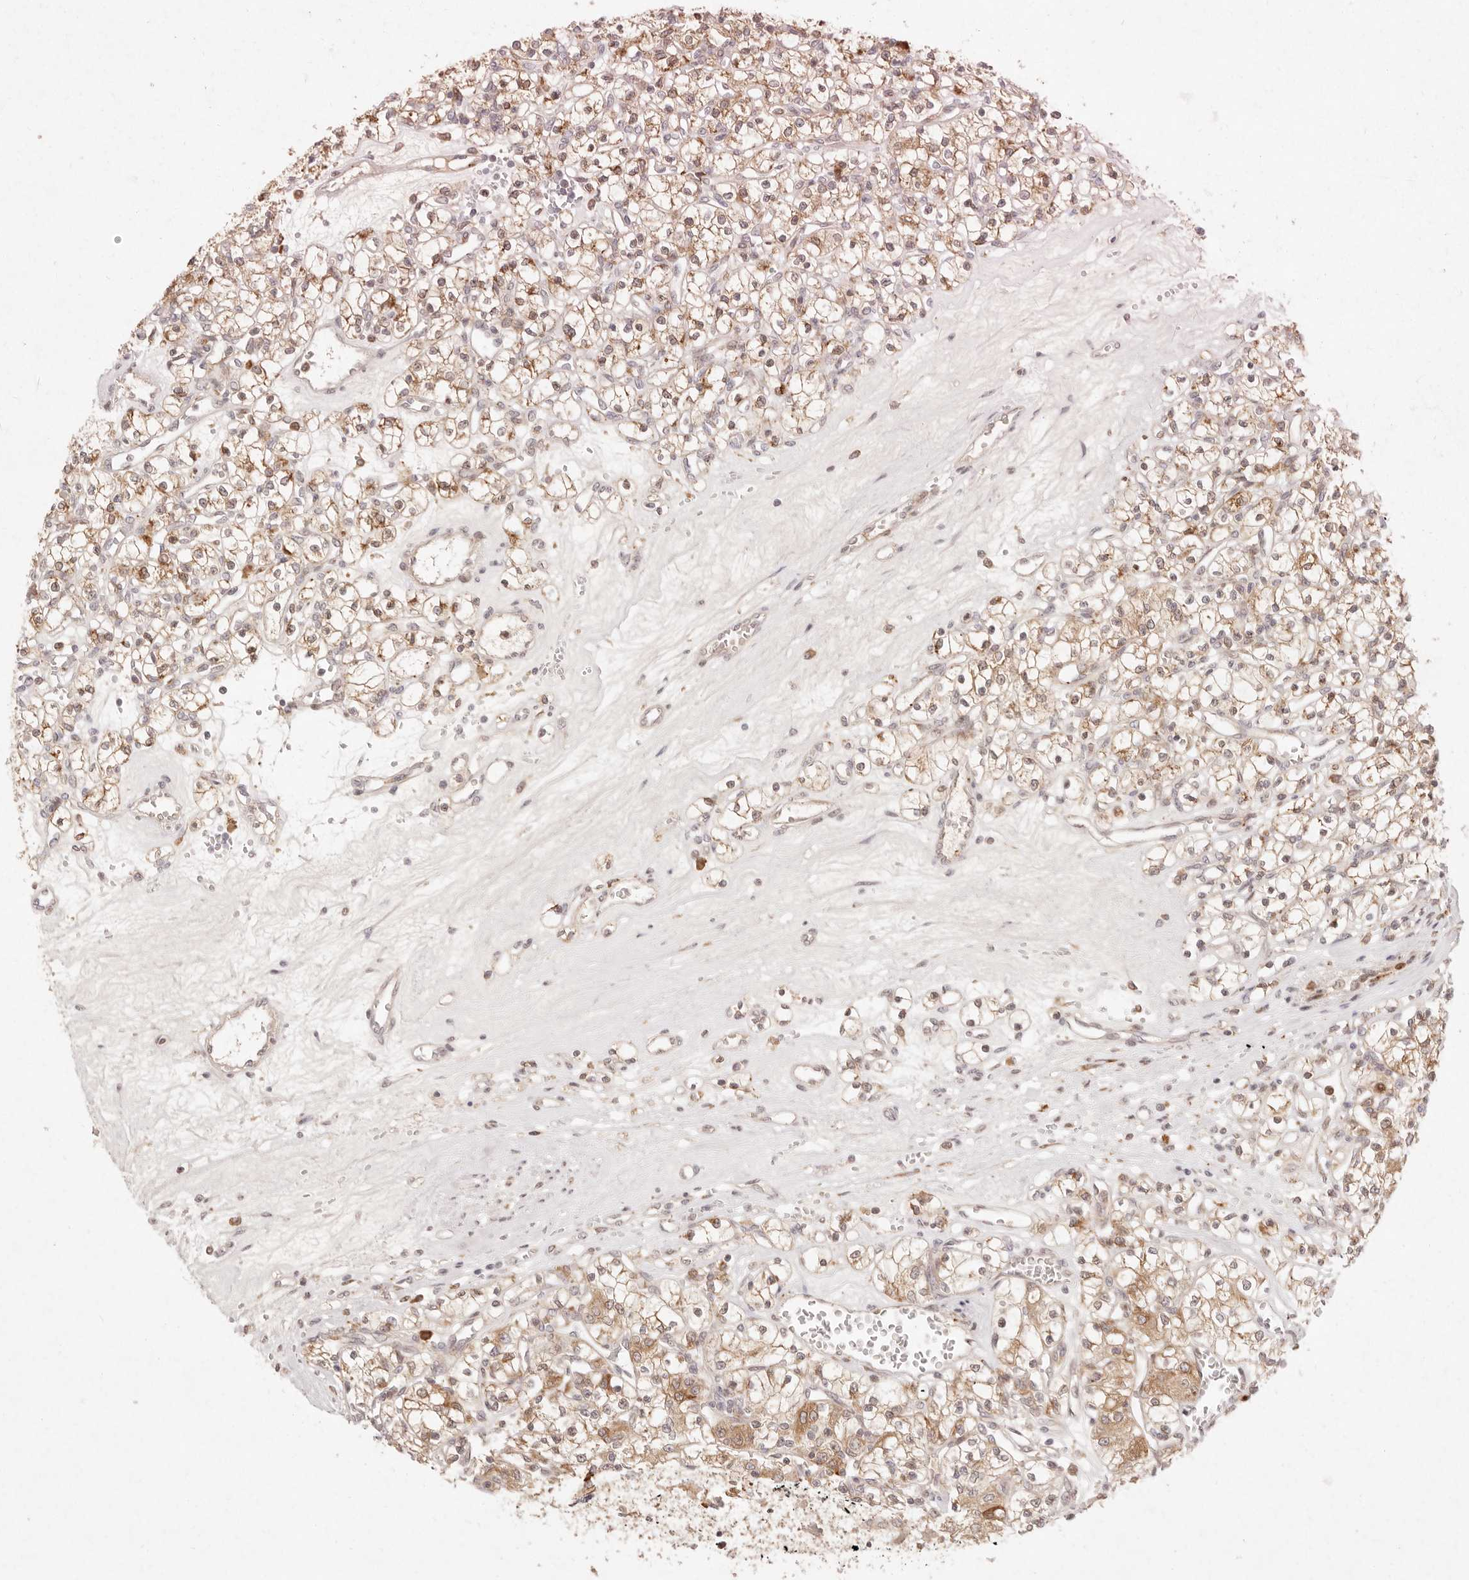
{"staining": {"intensity": "moderate", "quantity": ">75%", "location": "cytoplasmic/membranous"}, "tissue": "renal cancer", "cell_type": "Tumor cells", "image_type": "cancer", "snomed": [{"axis": "morphology", "description": "Adenocarcinoma, NOS"}, {"axis": "topography", "description": "Kidney"}], "caption": "Protein staining by IHC reveals moderate cytoplasmic/membranous positivity in about >75% of tumor cells in renal adenocarcinoma.", "gene": "C1orf127", "patient": {"sex": "female", "age": 59}}